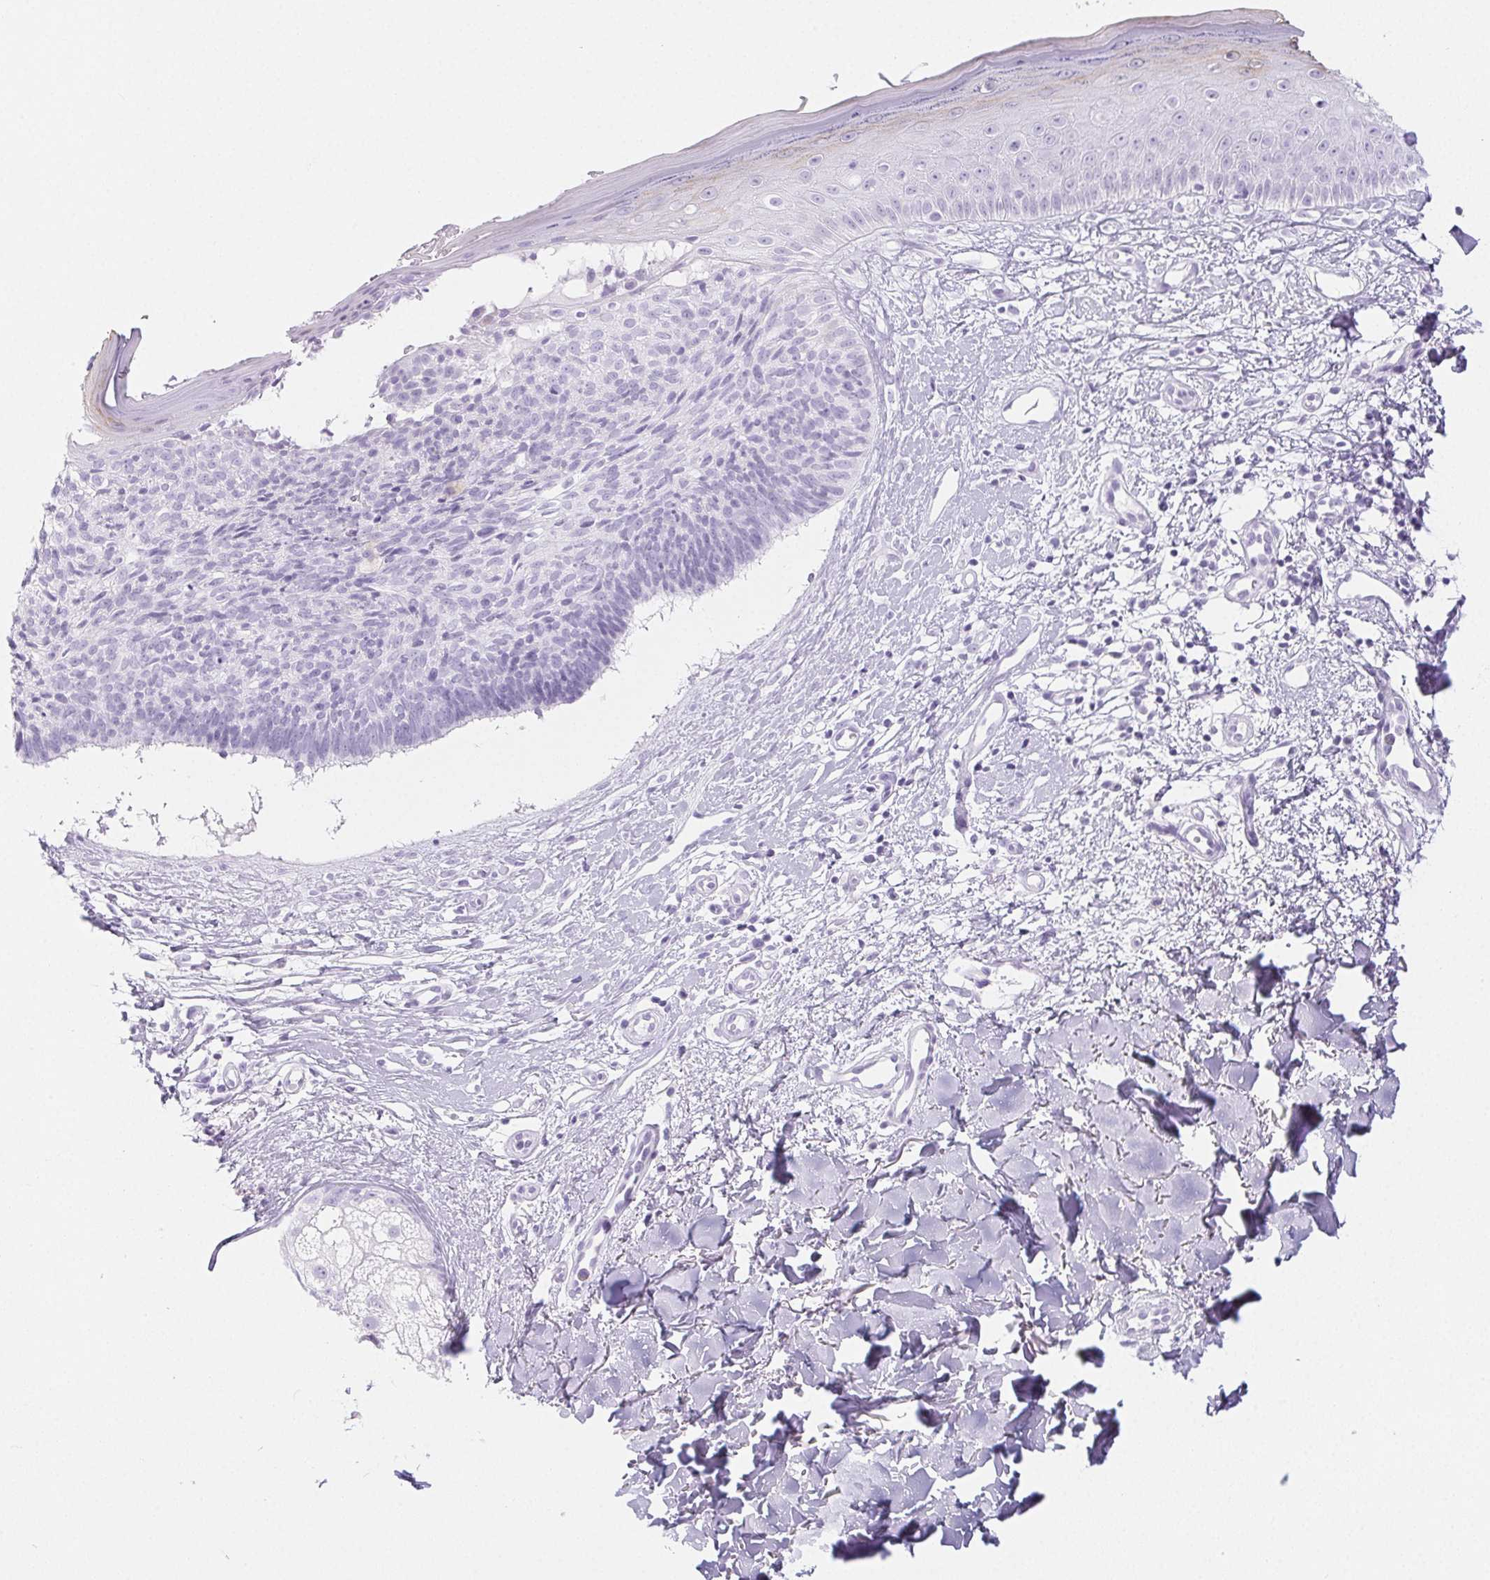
{"staining": {"intensity": "negative", "quantity": "none", "location": "none"}, "tissue": "skin cancer", "cell_type": "Tumor cells", "image_type": "cancer", "snomed": [{"axis": "morphology", "description": "Basal cell carcinoma"}, {"axis": "topography", "description": "Skin"}], "caption": "Tumor cells show no significant staining in skin cancer. Brightfield microscopy of immunohistochemistry stained with DAB (brown) and hematoxylin (blue), captured at high magnification.", "gene": "PI3", "patient": {"sex": "male", "age": 51}}